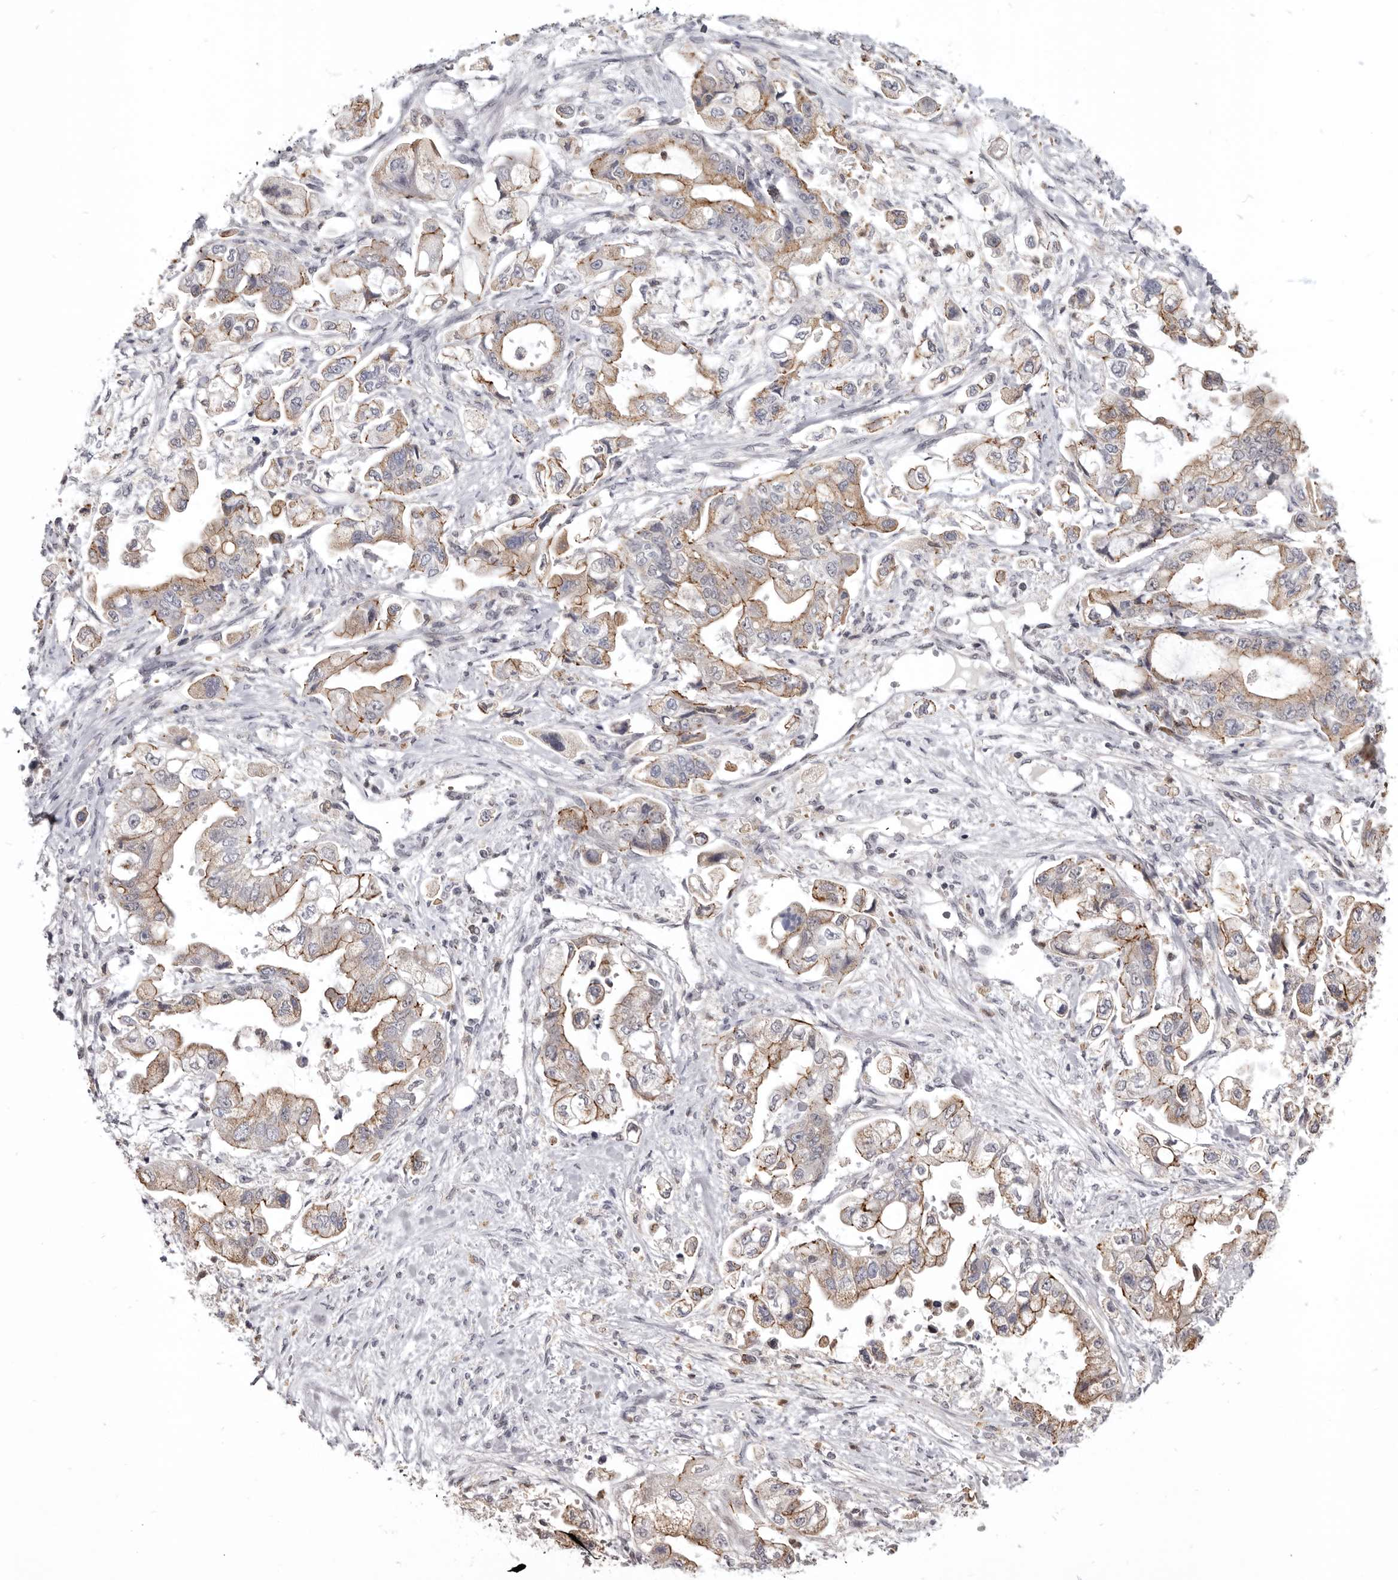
{"staining": {"intensity": "moderate", "quantity": ">75%", "location": "cytoplasmic/membranous"}, "tissue": "stomach cancer", "cell_type": "Tumor cells", "image_type": "cancer", "snomed": [{"axis": "morphology", "description": "Adenocarcinoma, NOS"}, {"axis": "topography", "description": "Stomach"}], "caption": "Stomach cancer (adenocarcinoma) was stained to show a protein in brown. There is medium levels of moderate cytoplasmic/membranous expression in approximately >75% of tumor cells. The protein of interest is shown in brown color, while the nuclei are stained blue.", "gene": "CGN", "patient": {"sex": "male", "age": 62}}